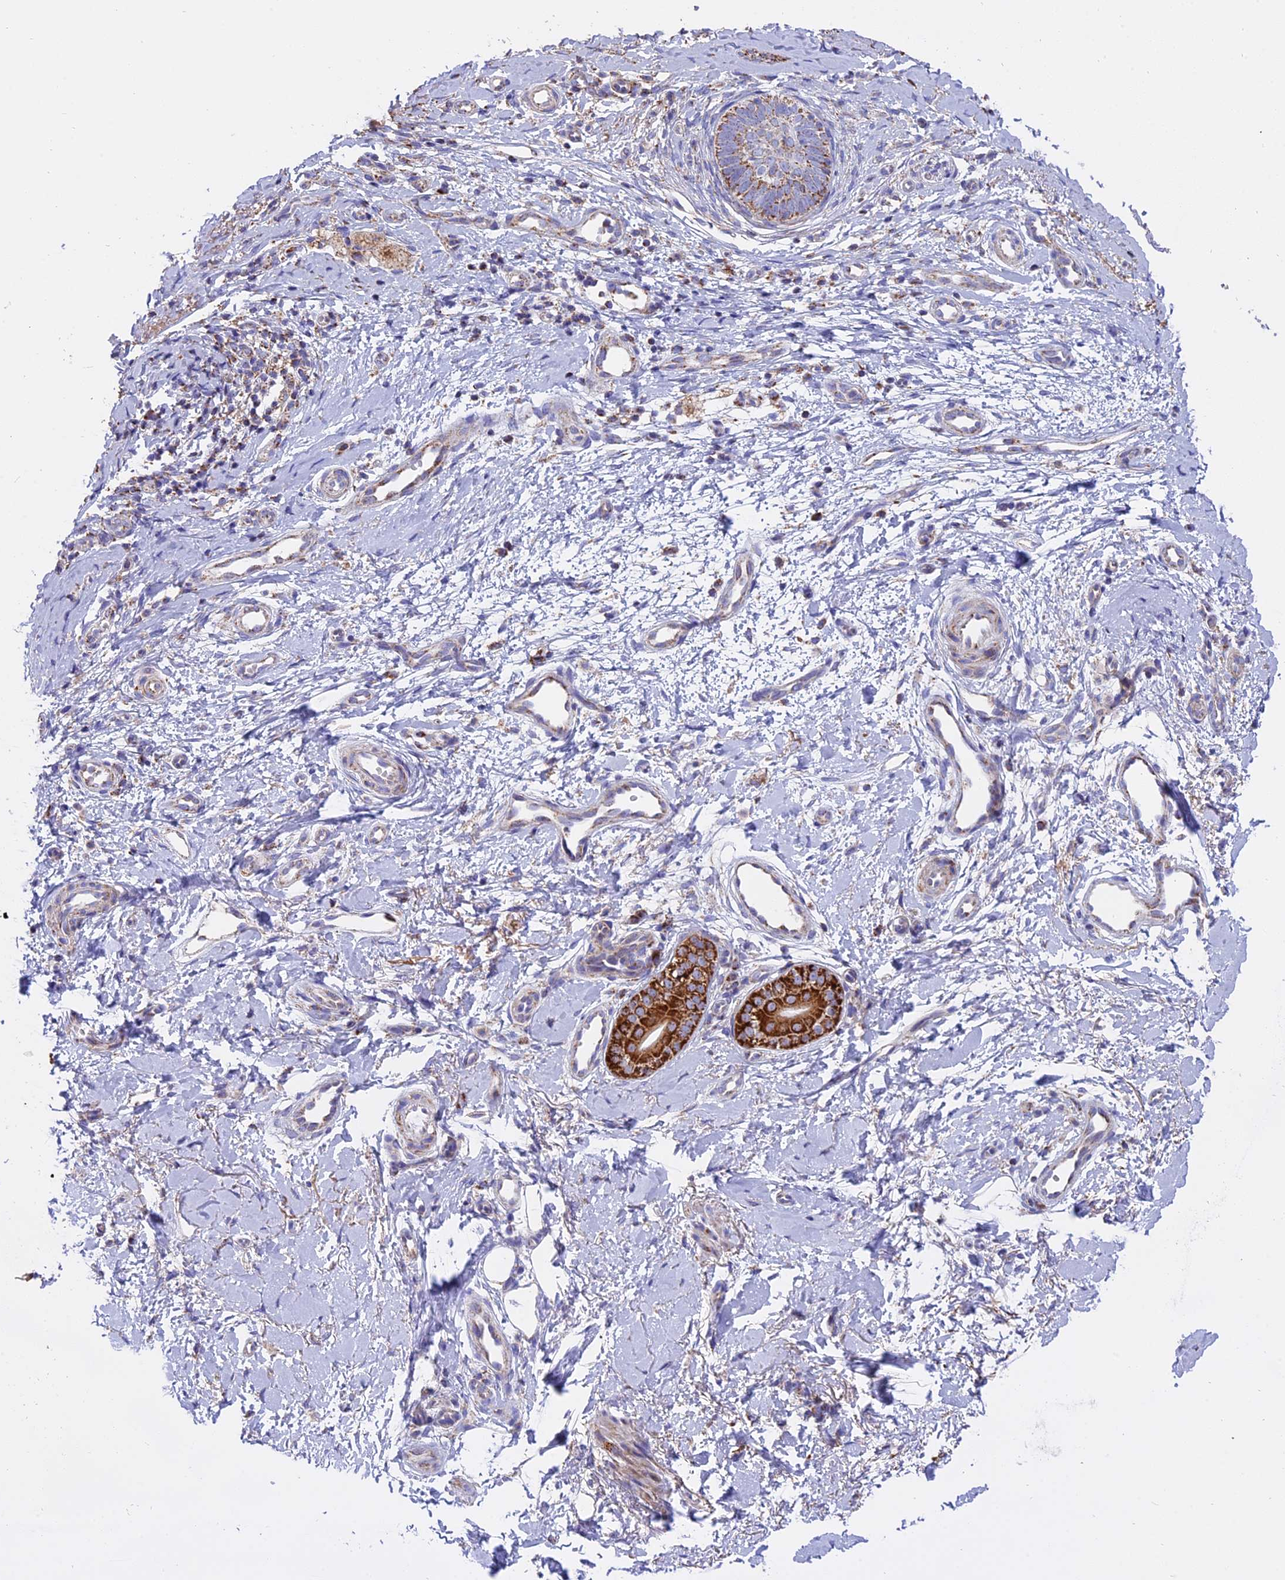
{"staining": {"intensity": "strong", "quantity": "25%-75%", "location": "cytoplasmic/membranous"}, "tissue": "skin cancer", "cell_type": "Tumor cells", "image_type": "cancer", "snomed": [{"axis": "morphology", "description": "Basal cell carcinoma"}, {"axis": "topography", "description": "Skin"}], "caption": "This is a histology image of IHC staining of skin cancer (basal cell carcinoma), which shows strong staining in the cytoplasmic/membranous of tumor cells.", "gene": "MRPS34", "patient": {"sex": "female", "age": 81}}